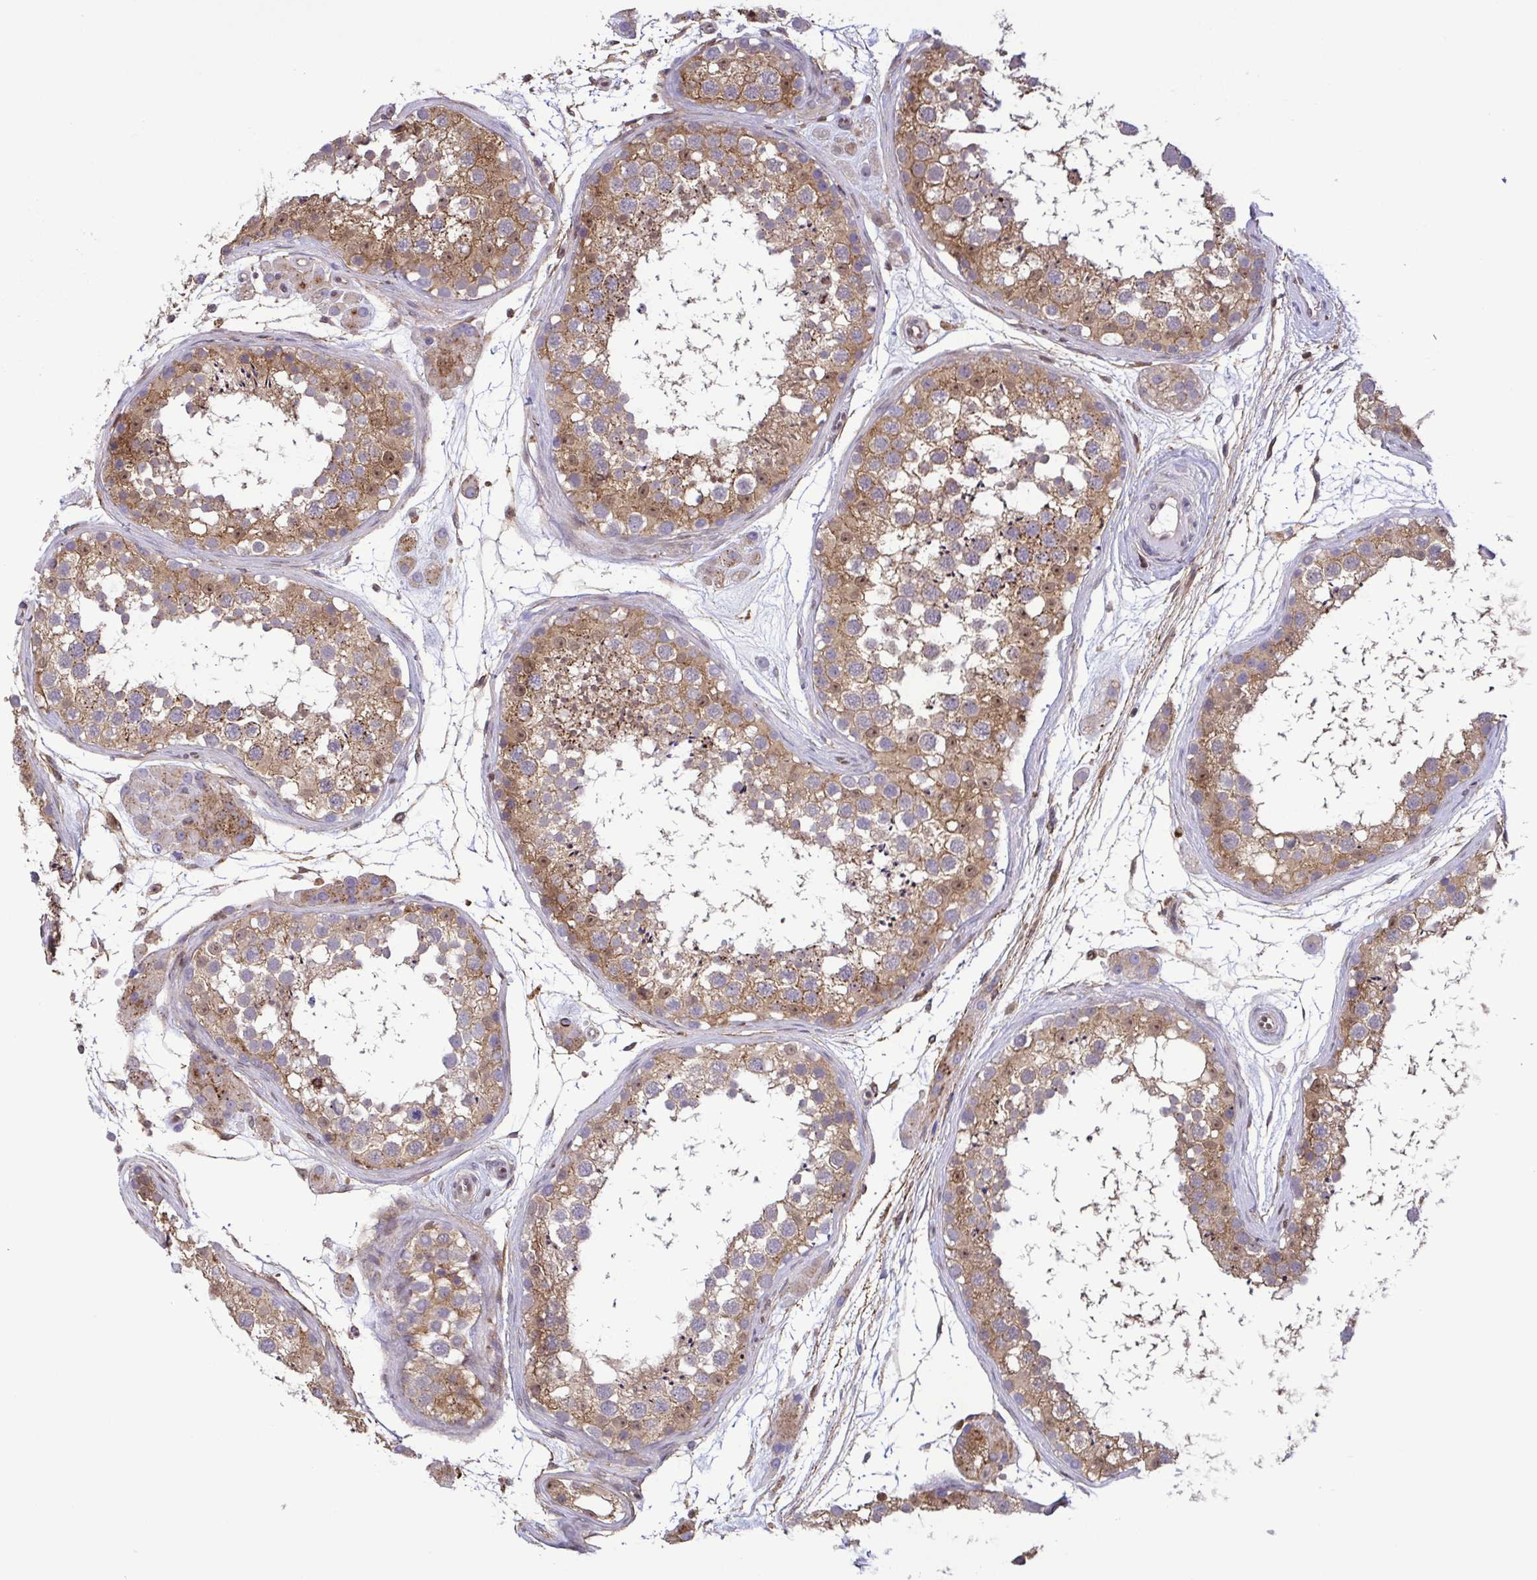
{"staining": {"intensity": "moderate", "quantity": ">75%", "location": "cytoplasmic/membranous"}, "tissue": "testis", "cell_type": "Cells in seminiferous ducts", "image_type": "normal", "snomed": [{"axis": "morphology", "description": "Normal tissue, NOS"}, {"axis": "topography", "description": "Testis"}], "caption": "Immunohistochemistry (IHC) micrograph of unremarkable testis: human testis stained using immunohistochemistry exhibits medium levels of moderate protein expression localized specifically in the cytoplasmic/membranous of cells in seminiferous ducts, appearing as a cytoplasmic/membranous brown color.", "gene": "CHMP1B", "patient": {"sex": "male", "age": 41}}